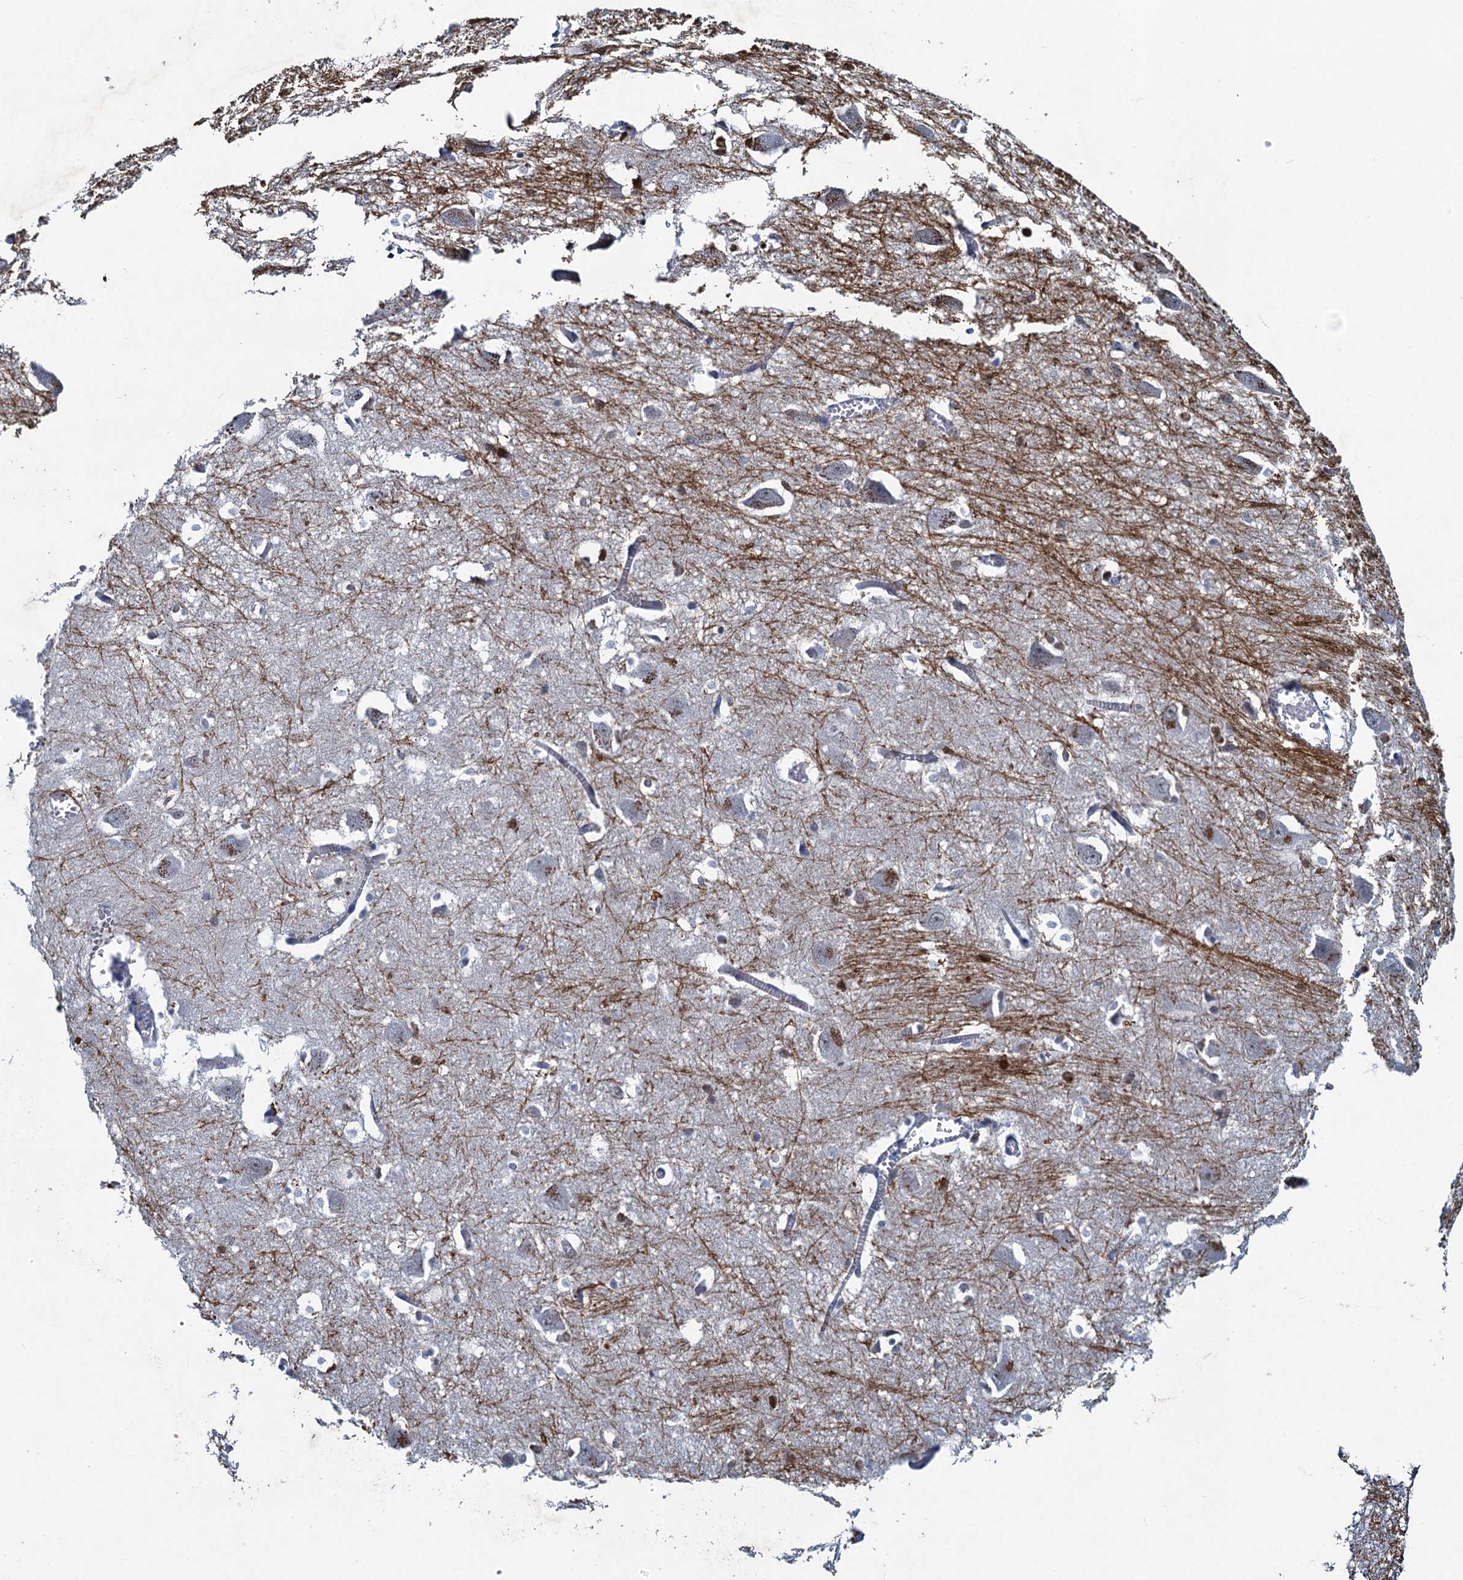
{"staining": {"intensity": "moderate", "quantity": "<25%", "location": "cytoplasmic/membranous"}, "tissue": "caudate", "cell_type": "Glial cells", "image_type": "normal", "snomed": [{"axis": "morphology", "description": "Normal tissue, NOS"}, {"axis": "topography", "description": "Lateral ventricle wall"}], "caption": "The image exhibits staining of unremarkable caudate, revealing moderate cytoplasmic/membranous protein positivity (brown color) within glial cells.", "gene": "ENSG00000230707", "patient": {"sex": "male", "age": 37}}